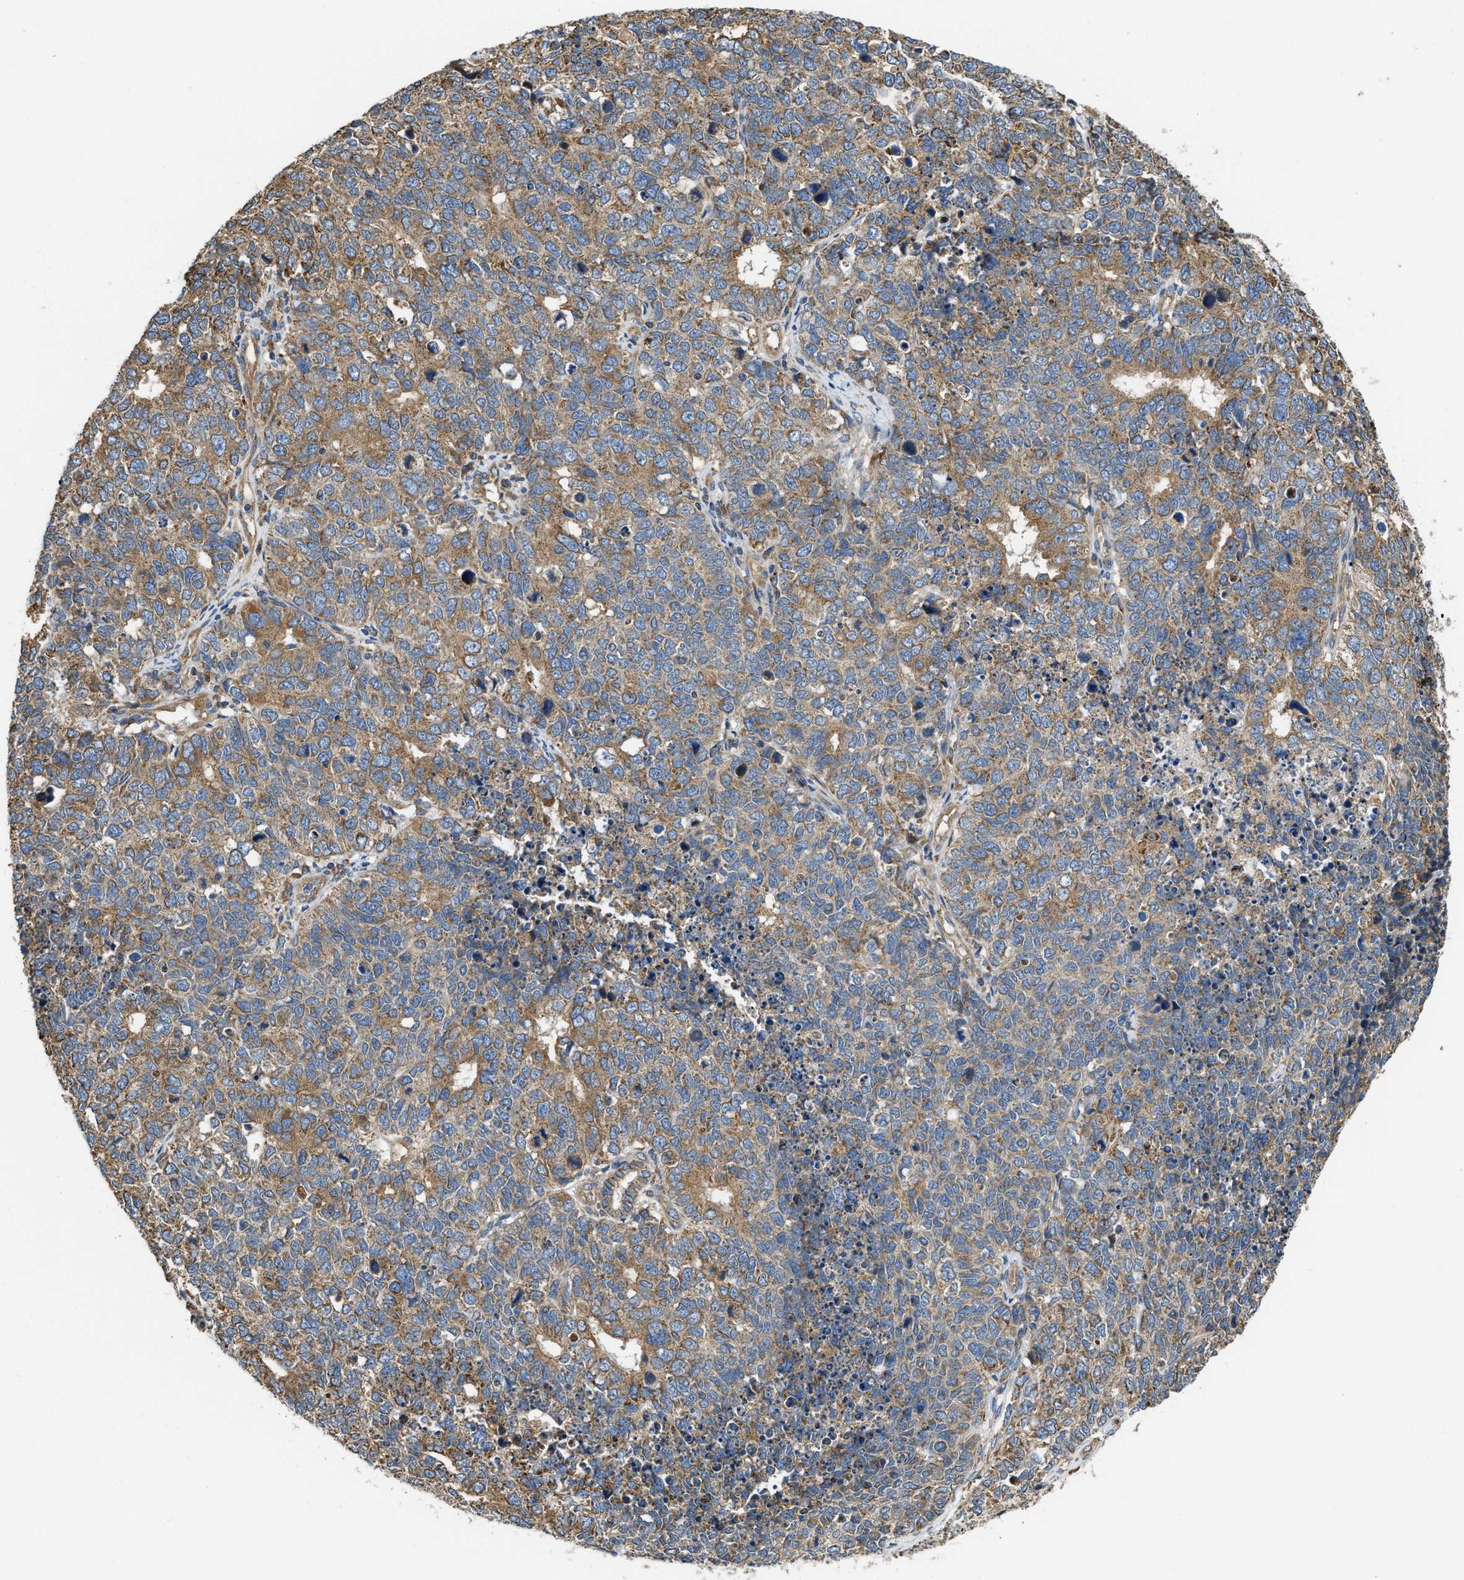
{"staining": {"intensity": "moderate", "quantity": ">75%", "location": "cytoplasmic/membranous"}, "tissue": "cervical cancer", "cell_type": "Tumor cells", "image_type": "cancer", "snomed": [{"axis": "morphology", "description": "Squamous cell carcinoma, NOS"}, {"axis": "topography", "description": "Cervix"}], "caption": "Moderate cytoplasmic/membranous expression is present in approximately >75% of tumor cells in cervical squamous cell carcinoma. Nuclei are stained in blue.", "gene": "FLNB", "patient": {"sex": "female", "age": 63}}